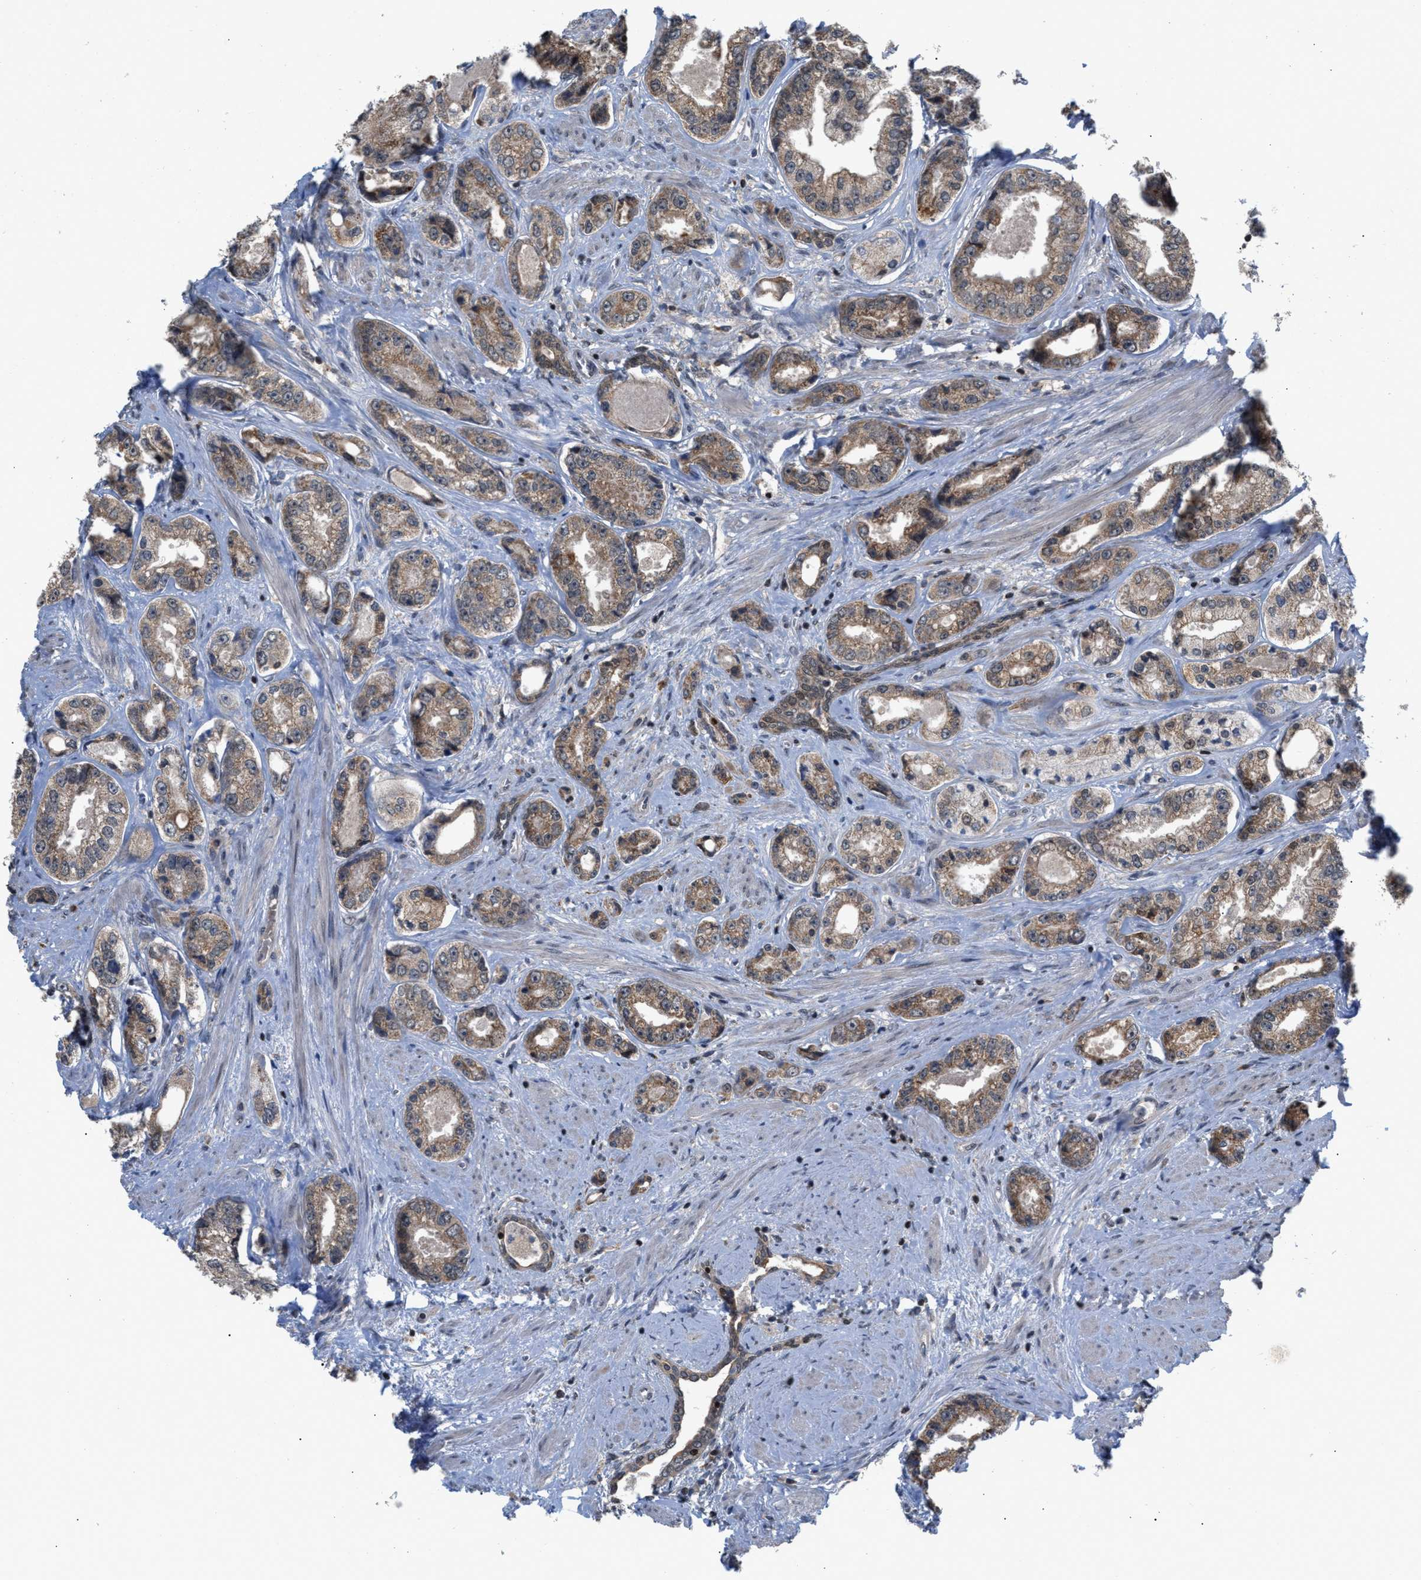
{"staining": {"intensity": "weak", "quantity": ">75%", "location": "cytoplasmic/membranous,nuclear"}, "tissue": "prostate cancer", "cell_type": "Tumor cells", "image_type": "cancer", "snomed": [{"axis": "morphology", "description": "Adenocarcinoma, High grade"}, {"axis": "topography", "description": "Prostate"}], "caption": "Immunohistochemical staining of human adenocarcinoma (high-grade) (prostate) displays weak cytoplasmic/membranous and nuclear protein positivity in about >75% of tumor cells.", "gene": "C9orf78", "patient": {"sex": "male", "age": 61}}